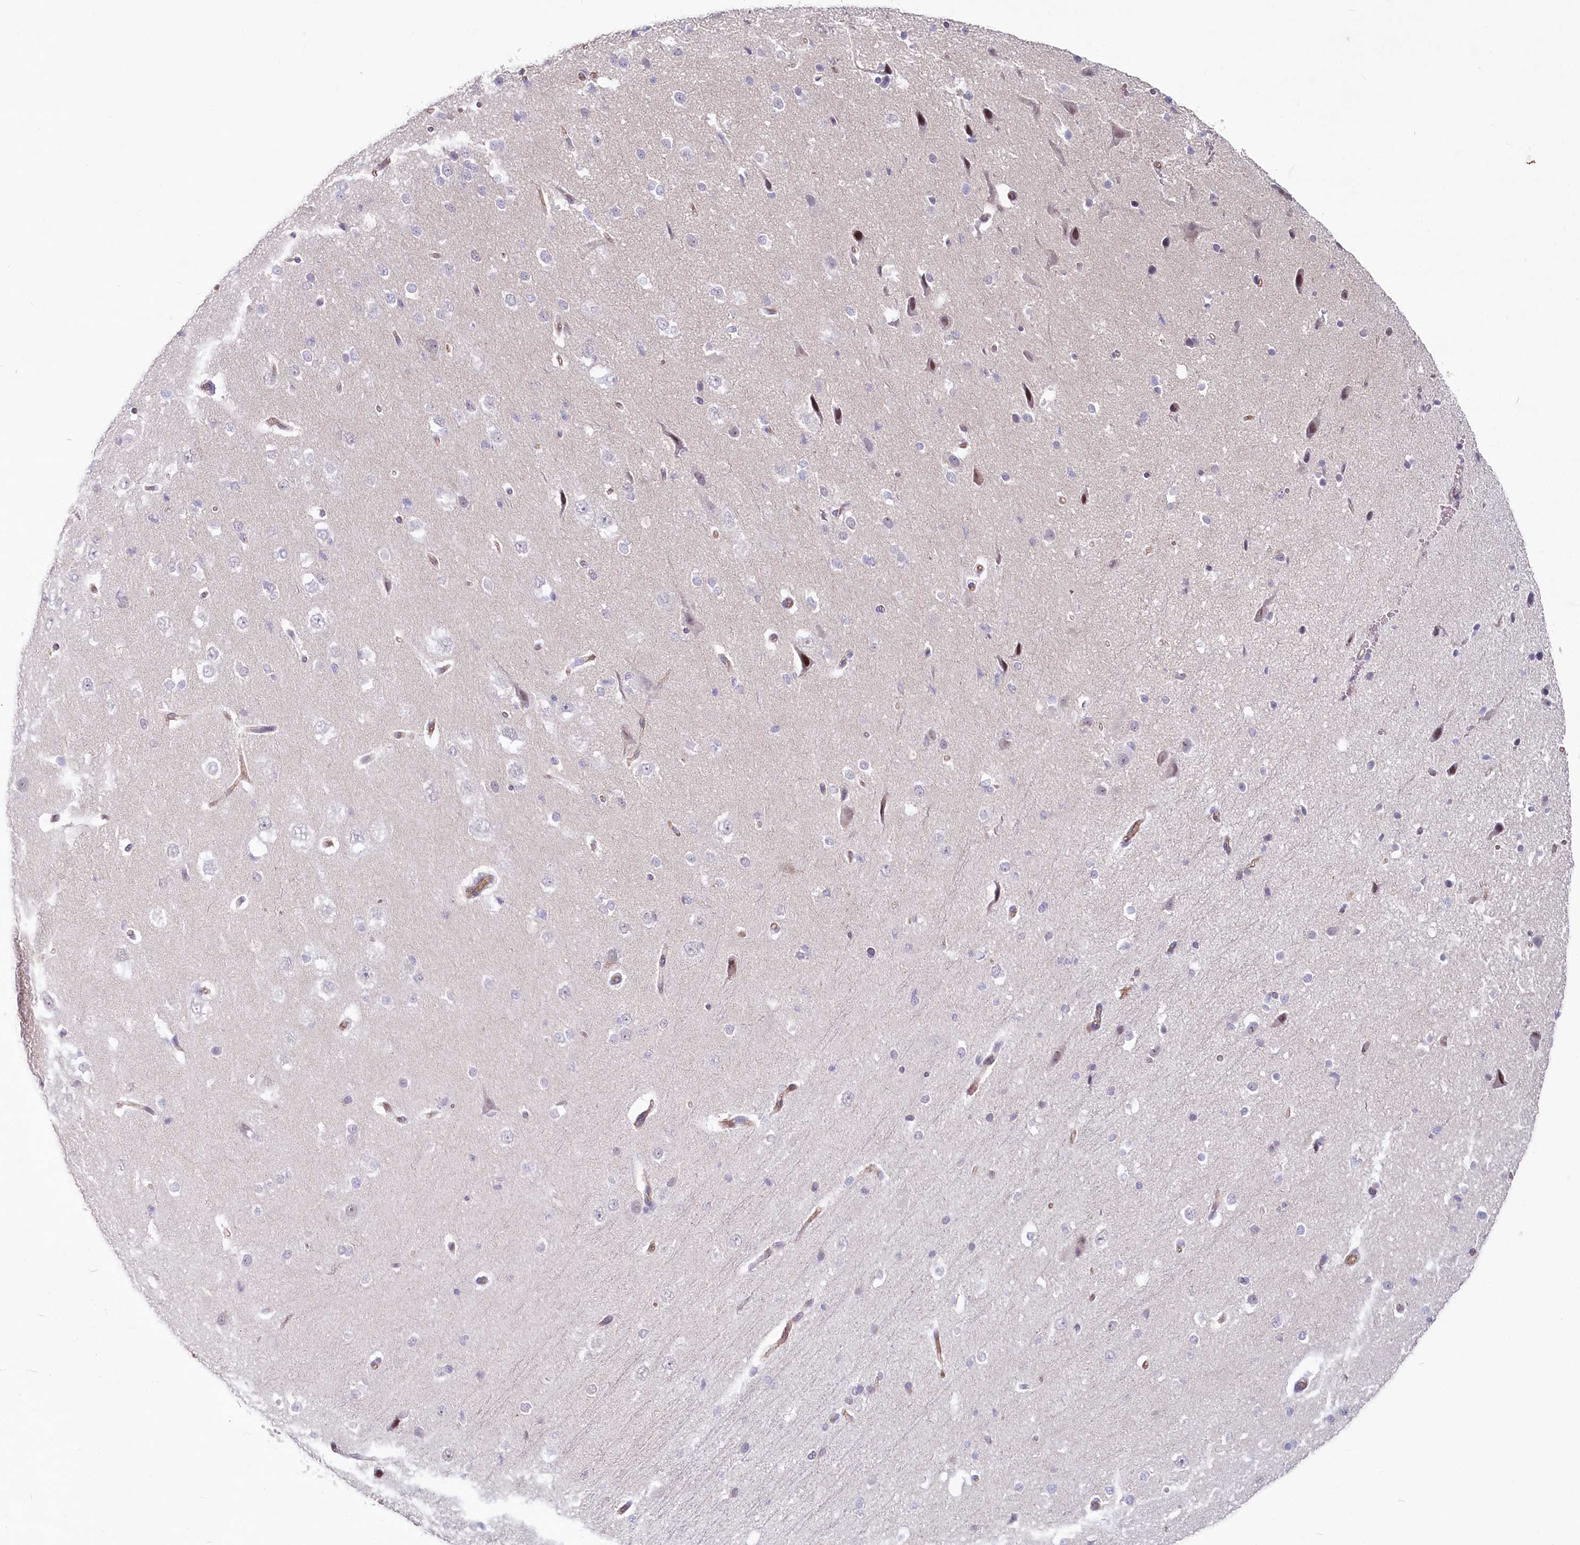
{"staining": {"intensity": "weak", "quantity": ">75%", "location": "cytoplasmic/membranous"}, "tissue": "cerebral cortex", "cell_type": "Endothelial cells", "image_type": "normal", "snomed": [{"axis": "morphology", "description": "Normal tissue, NOS"}, {"axis": "morphology", "description": "Developmental malformation"}, {"axis": "topography", "description": "Cerebral cortex"}], "caption": "Protein expression analysis of normal human cerebral cortex reveals weak cytoplasmic/membranous expression in about >75% of endothelial cells.", "gene": "ABHD8", "patient": {"sex": "female", "age": 30}}